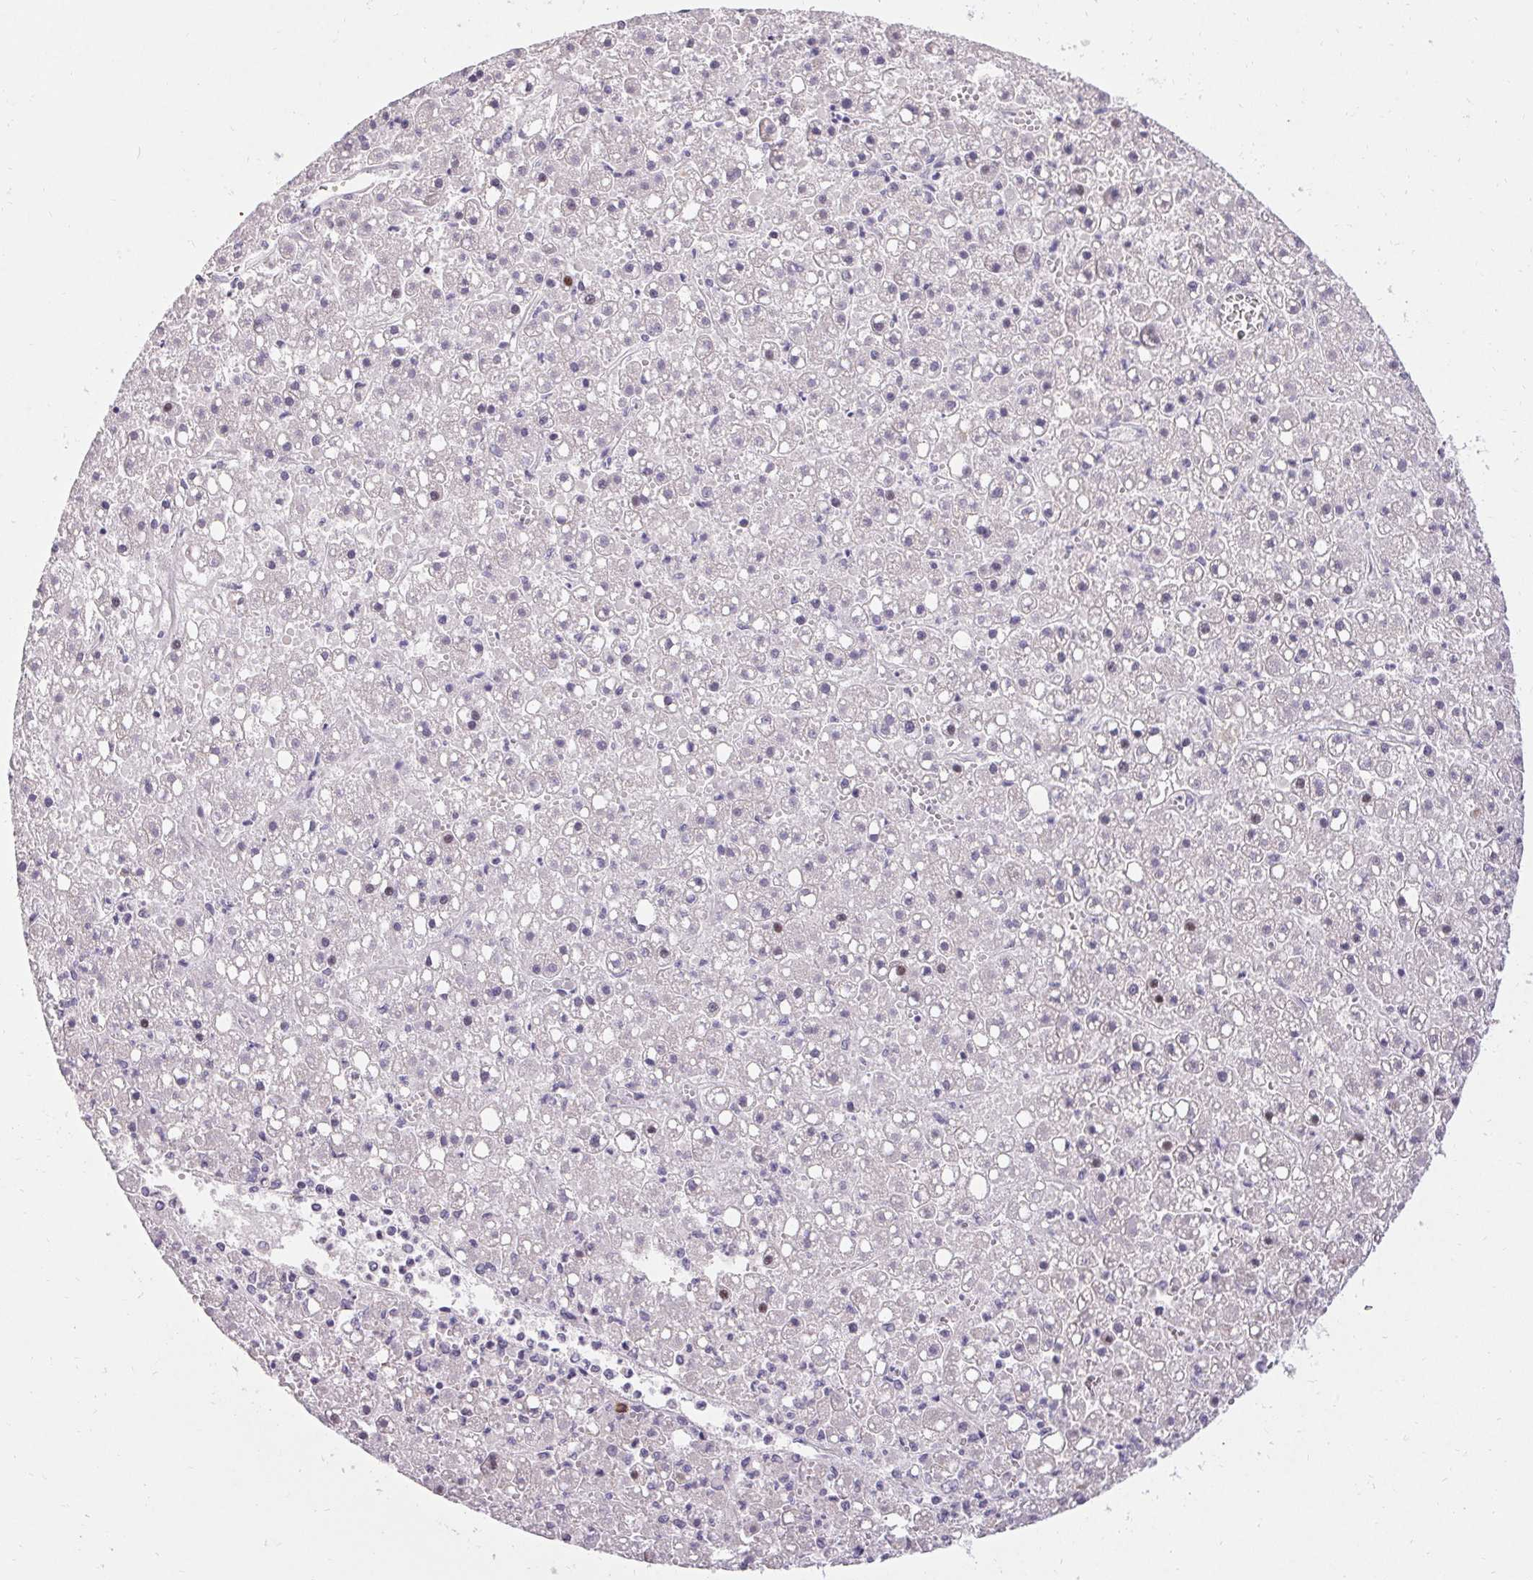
{"staining": {"intensity": "negative", "quantity": "none", "location": "none"}, "tissue": "liver cancer", "cell_type": "Tumor cells", "image_type": "cancer", "snomed": [{"axis": "morphology", "description": "Carcinoma, Hepatocellular, NOS"}, {"axis": "topography", "description": "Liver"}], "caption": "Tumor cells are negative for protein expression in human liver cancer.", "gene": "HSD17B3", "patient": {"sex": "male", "age": 67}}